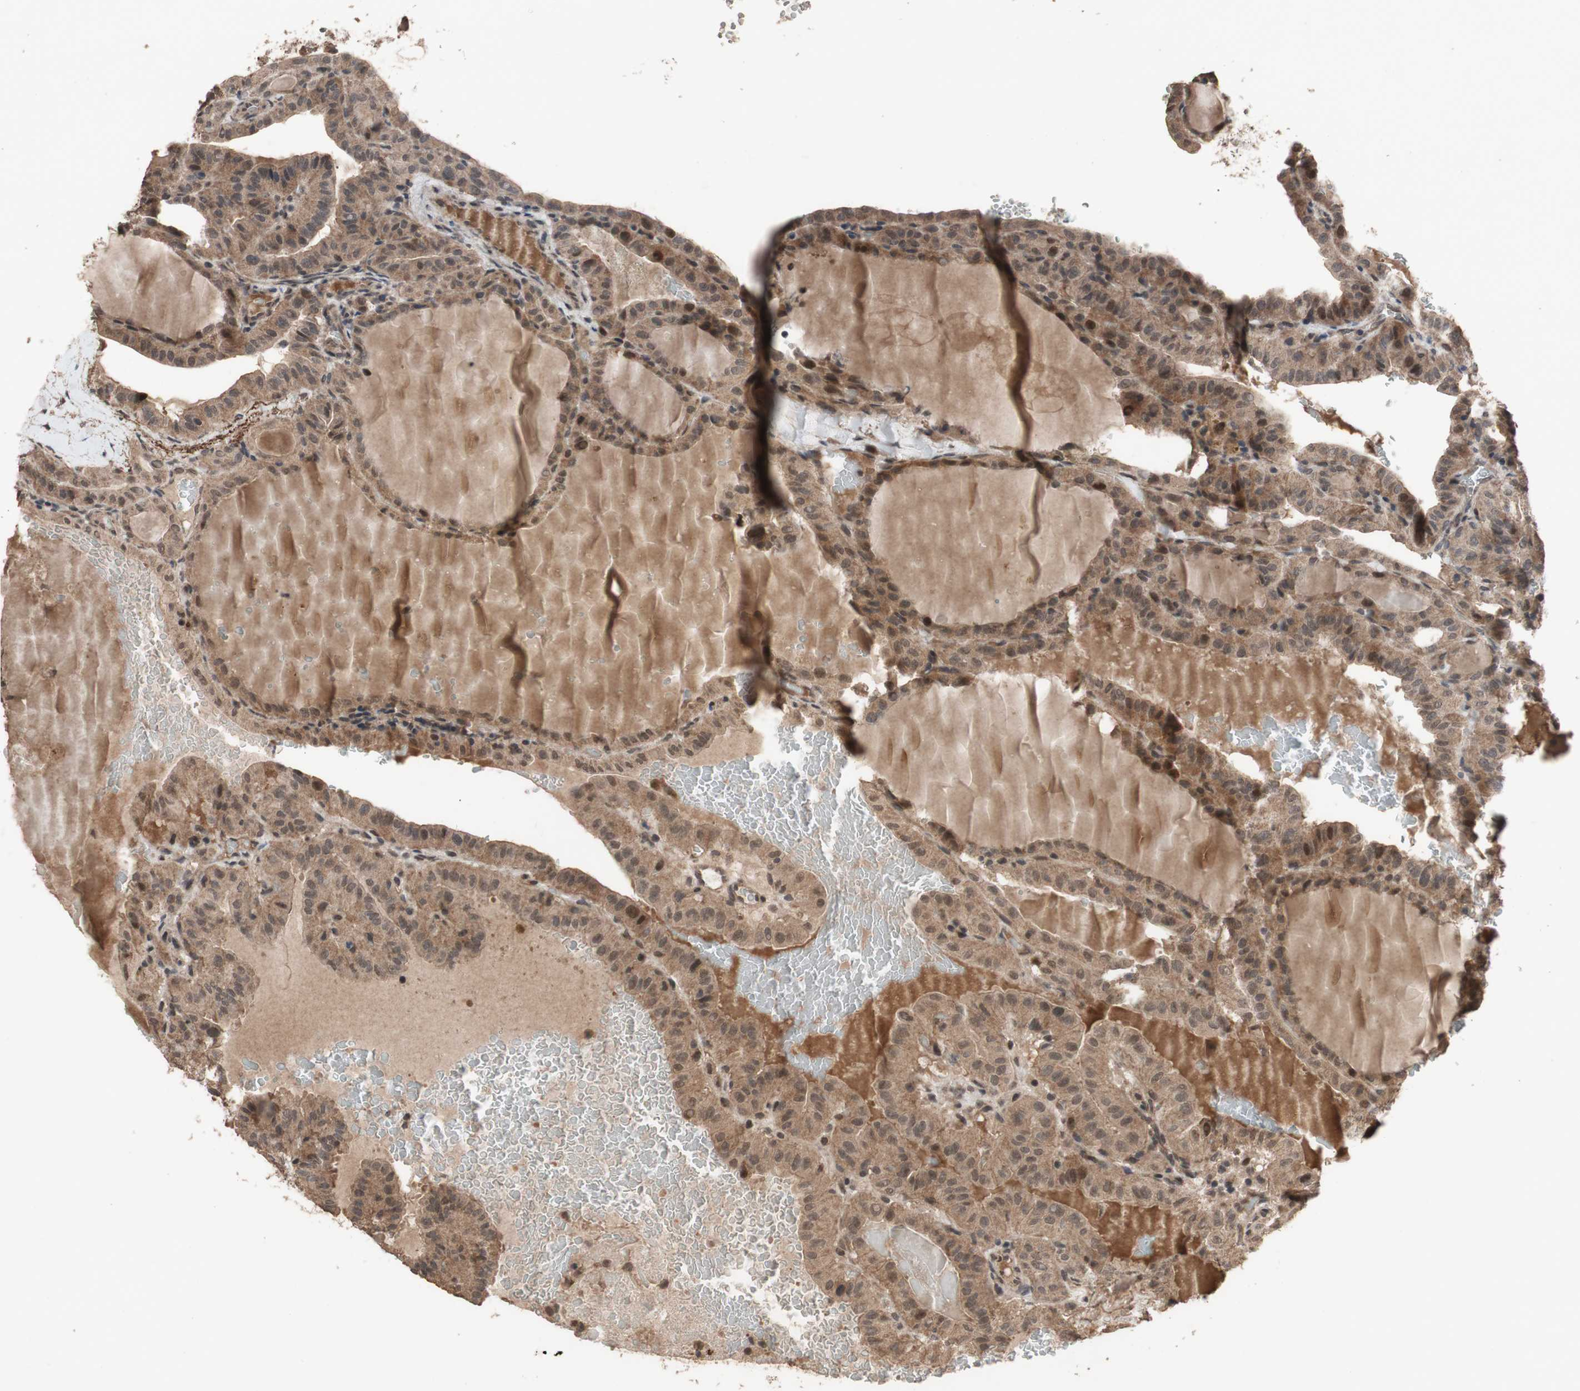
{"staining": {"intensity": "moderate", "quantity": ">75%", "location": "cytoplasmic/membranous,nuclear"}, "tissue": "thyroid cancer", "cell_type": "Tumor cells", "image_type": "cancer", "snomed": [{"axis": "morphology", "description": "Papillary adenocarcinoma, NOS"}, {"axis": "topography", "description": "Thyroid gland"}], "caption": "IHC staining of thyroid papillary adenocarcinoma, which demonstrates medium levels of moderate cytoplasmic/membranous and nuclear expression in about >75% of tumor cells indicating moderate cytoplasmic/membranous and nuclear protein staining. The staining was performed using DAB (brown) for protein detection and nuclei were counterstained in hematoxylin (blue).", "gene": "KANSL1", "patient": {"sex": "male", "age": 77}}